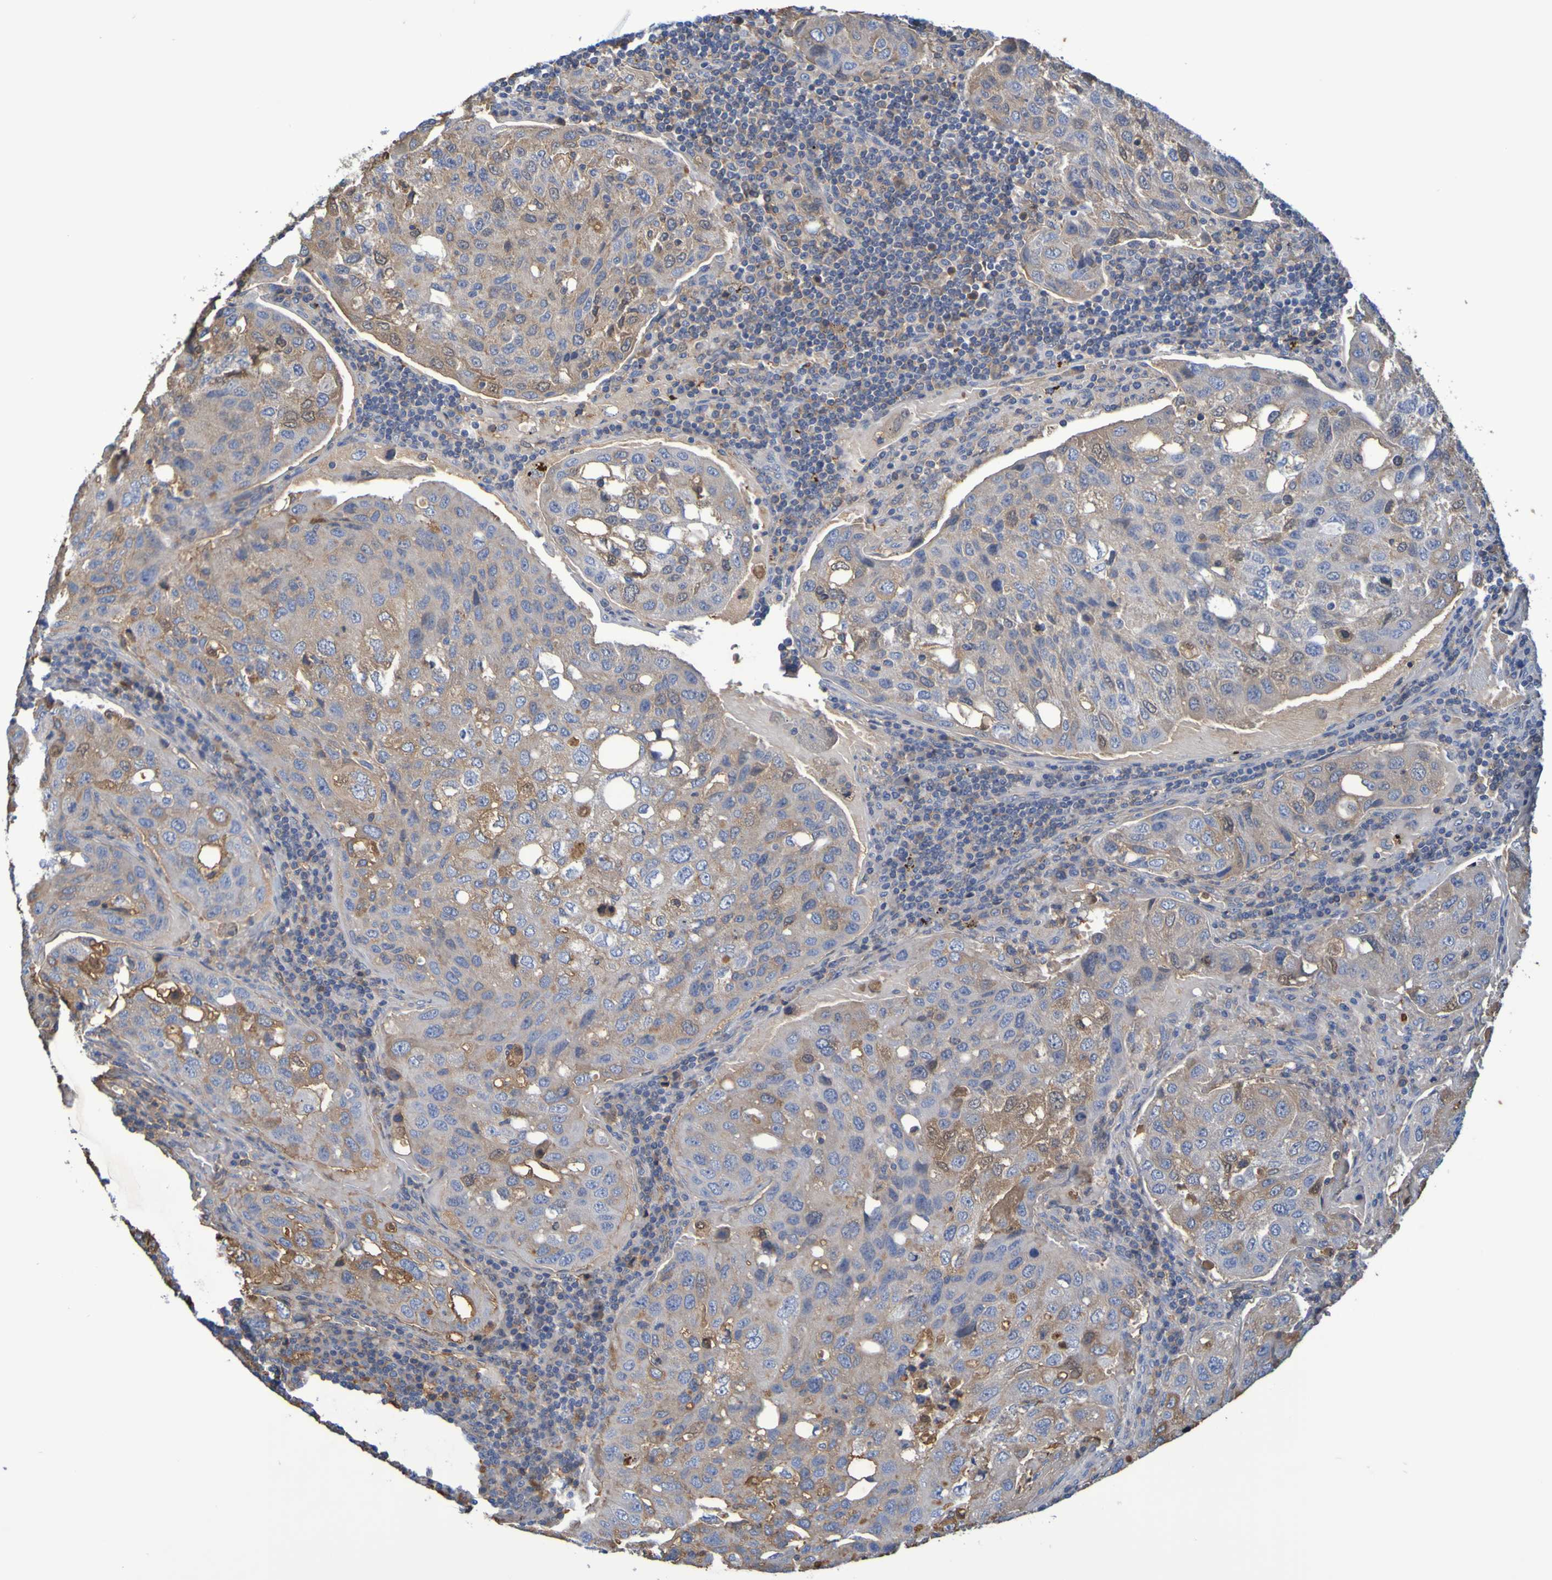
{"staining": {"intensity": "moderate", "quantity": "25%-75%", "location": "cytoplasmic/membranous"}, "tissue": "urothelial cancer", "cell_type": "Tumor cells", "image_type": "cancer", "snomed": [{"axis": "morphology", "description": "Urothelial carcinoma, High grade"}, {"axis": "topography", "description": "Lymph node"}, {"axis": "topography", "description": "Urinary bladder"}], "caption": "This micrograph demonstrates immunohistochemistry (IHC) staining of urothelial cancer, with medium moderate cytoplasmic/membranous expression in about 25%-75% of tumor cells.", "gene": "GAB3", "patient": {"sex": "male", "age": 51}}